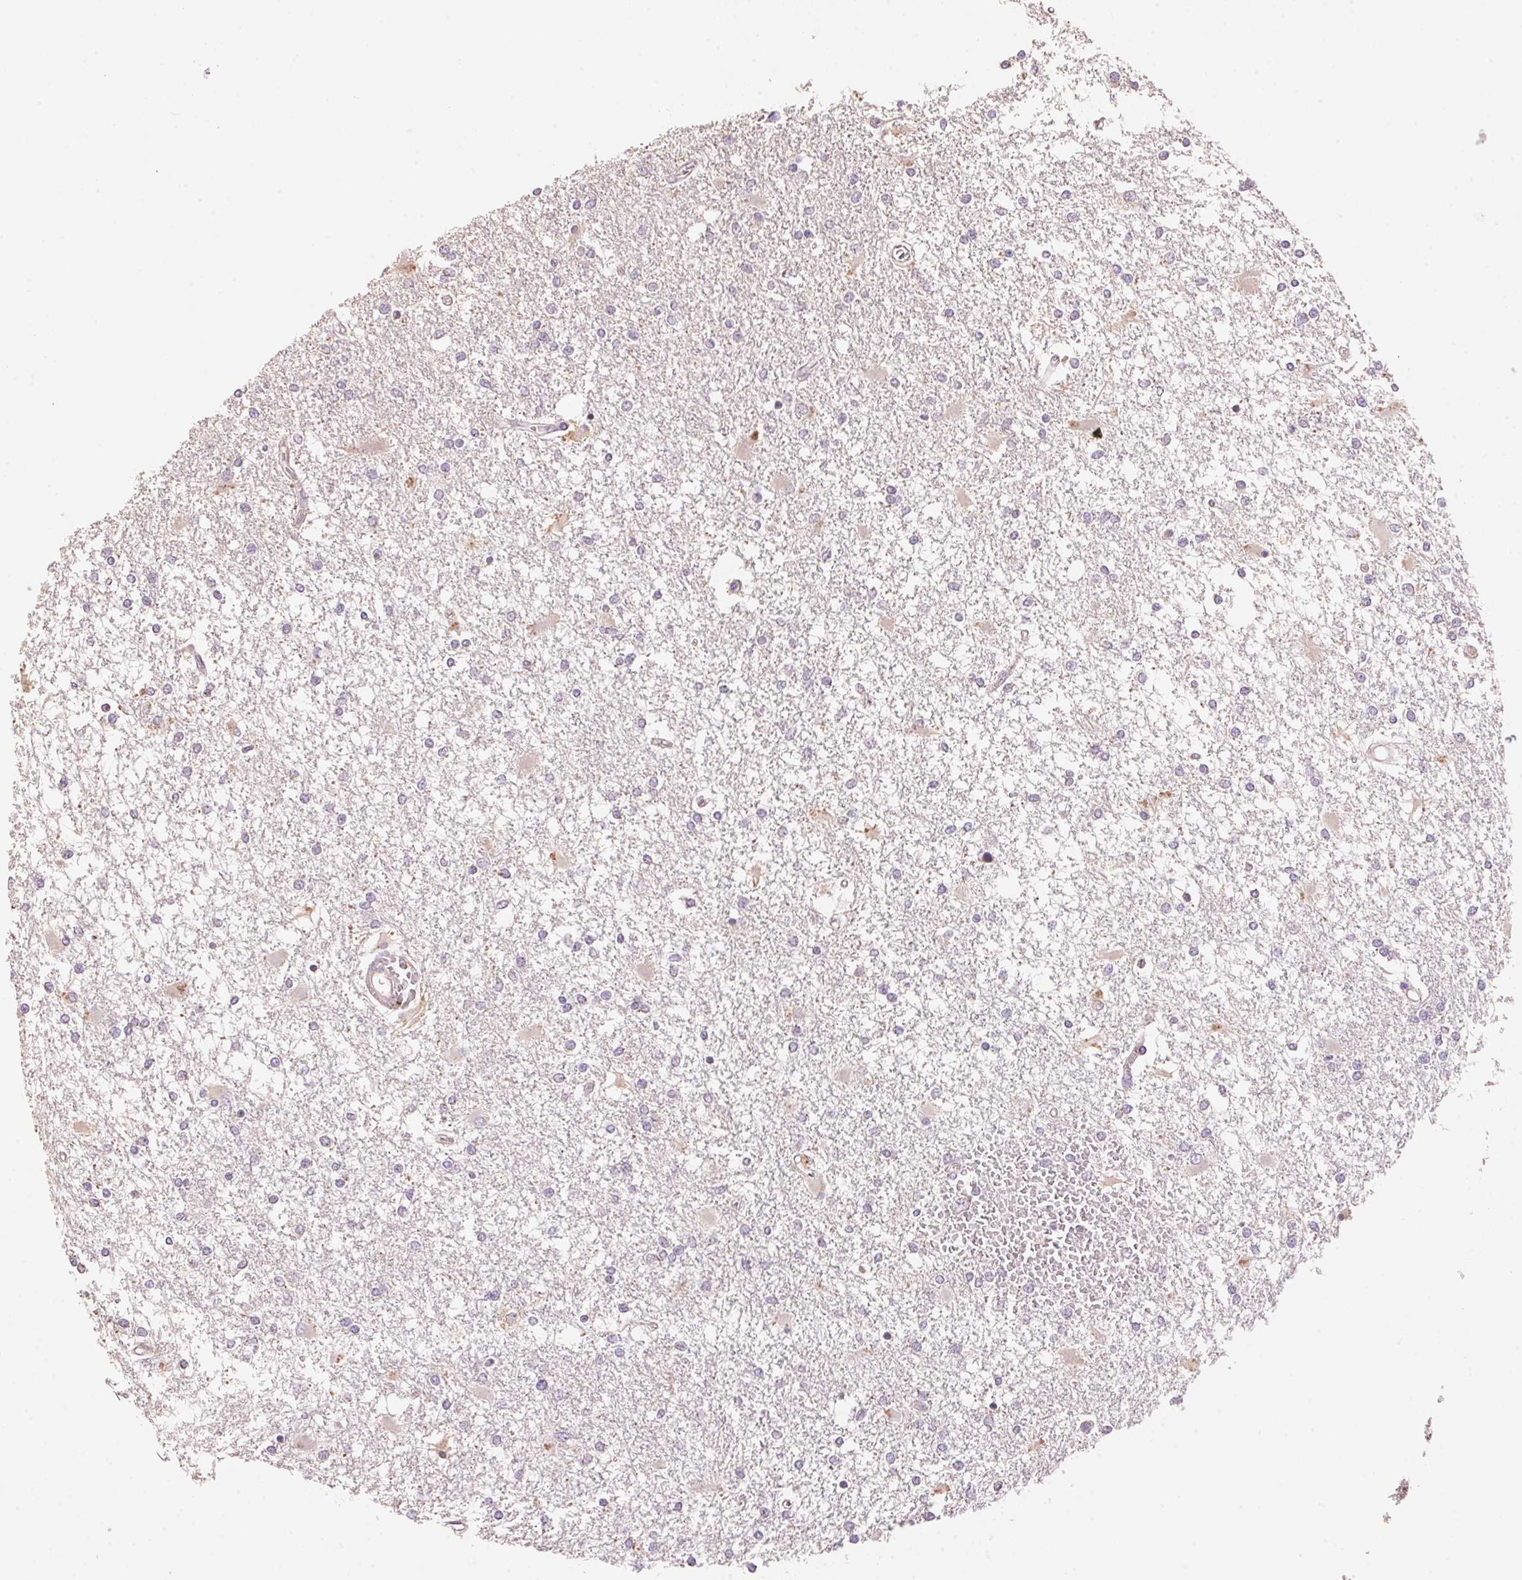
{"staining": {"intensity": "negative", "quantity": "none", "location": "none"}, "tissue": "glioma", "cell_type": "Tumor cells", "image_type": "cancer", "snomed": [{"axis": "morphology", "description": "Glioma, malignant, High grade"}, {"axis": "topography", "description": "Cerebral cortex"}], "caption": "Photomicrograph shows no significant protein staining in tumor cells of malignant high-grade glioma. (DAB immunohistochemistry with hematoxylin counter stain).", "gene": "LYZL6", "patient": {"sex": "male", "age": 79}}